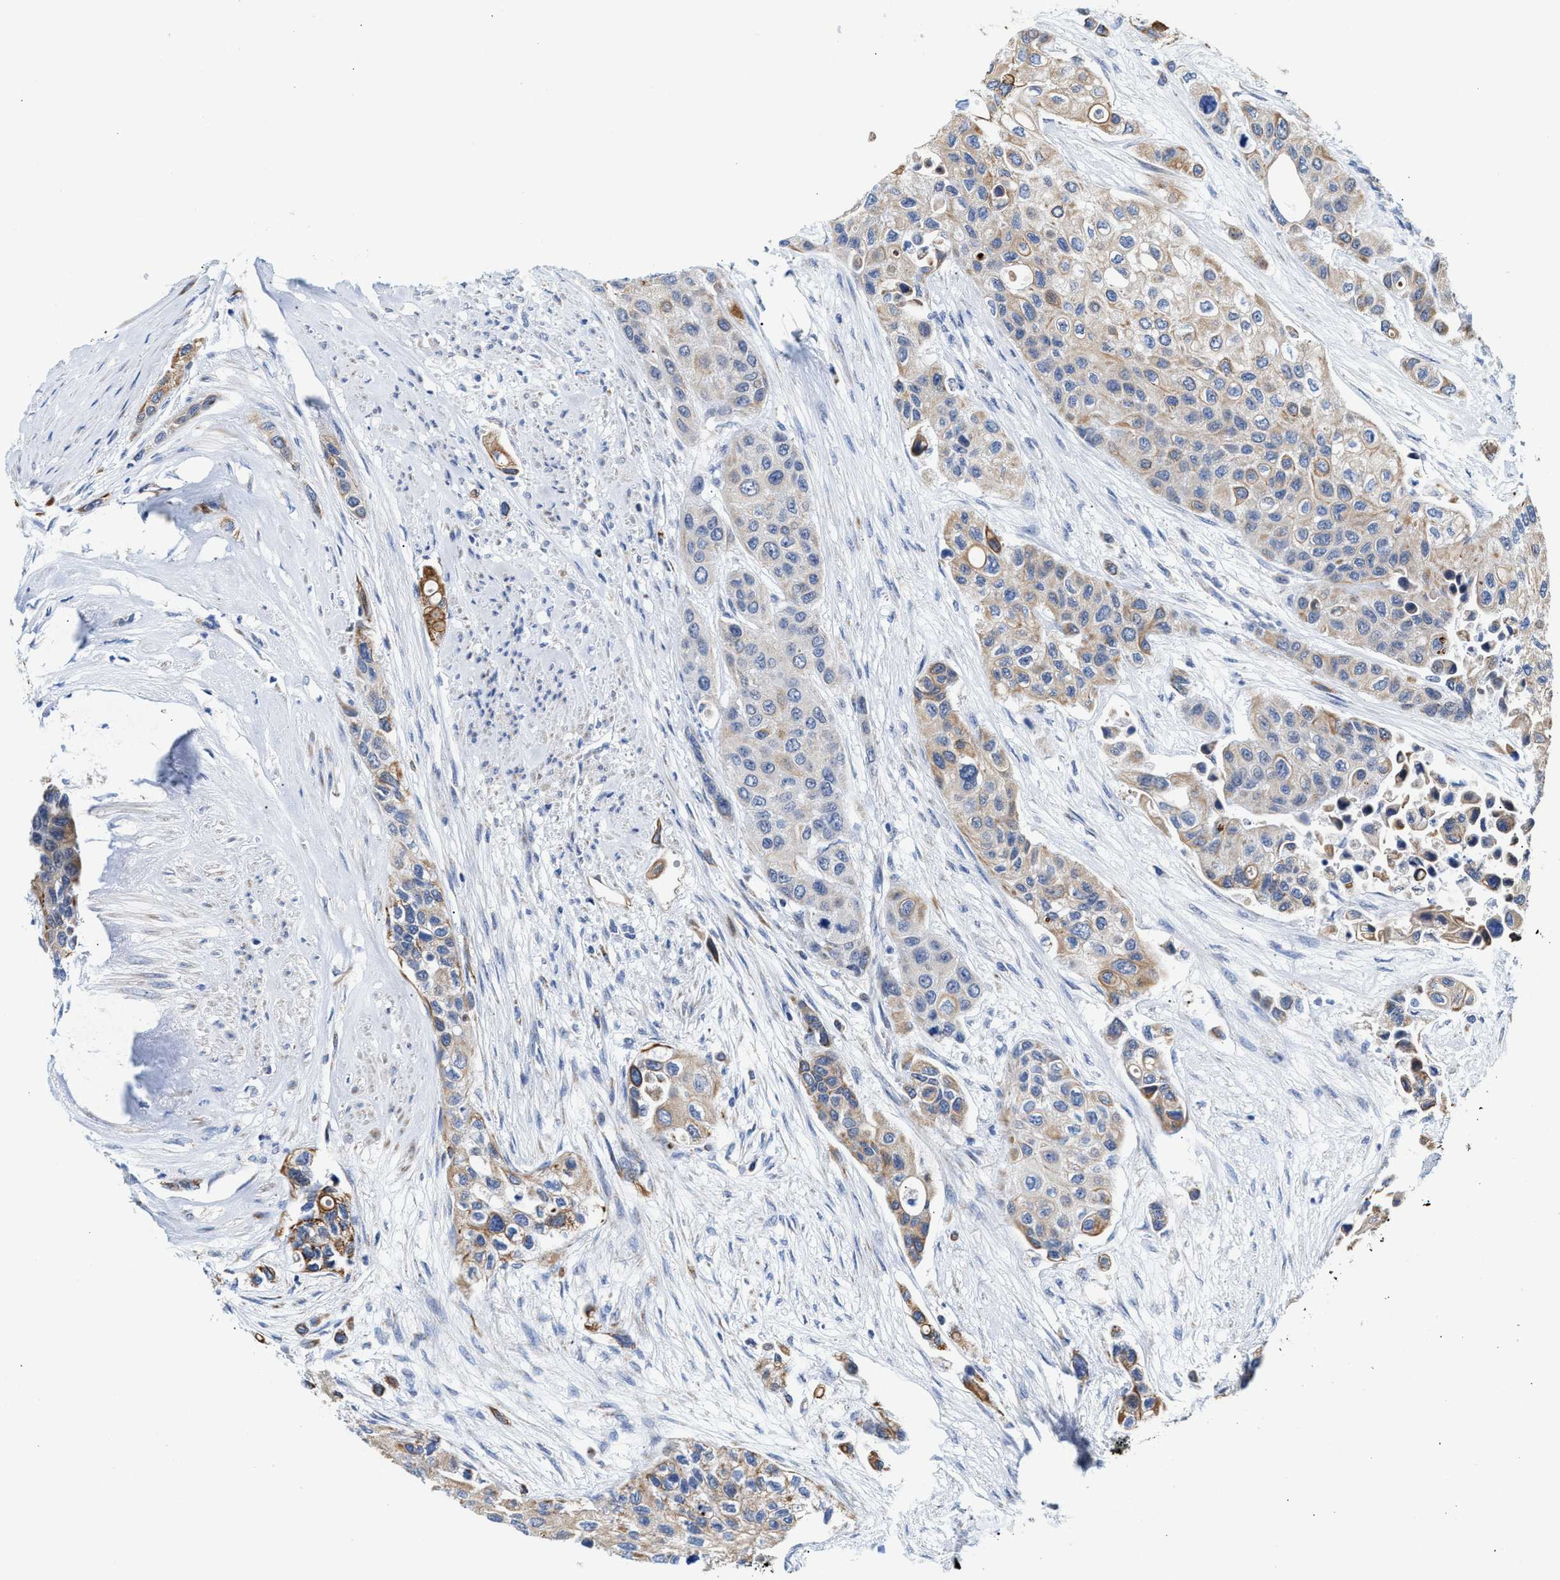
{"staining": {"intensity": "weak", "quantity": "25%-75%", "location": "cytoplasmic/membranous"}, "tissue": "urothelial cancer", "cell_type": "Tumor cells", "image_type": "cancer", "snomed": [{"axis": "morphology", "description": "Urothelial carcinoma, High grade"}, {"axis": "topography", "description": "Urinary bladder"}], "caption": "High-magnification brightfield microscopy of urothelial carcinoma (high-grade) stained with DAB (brown) and counterstained with hematoxylin (blue). tumor cells exhibit weak cytoplasmic/membranous positivity is seen in about25%-75% of cells.", "gene": "JAG1", "patient": {"sex": "female", "age": 56}}